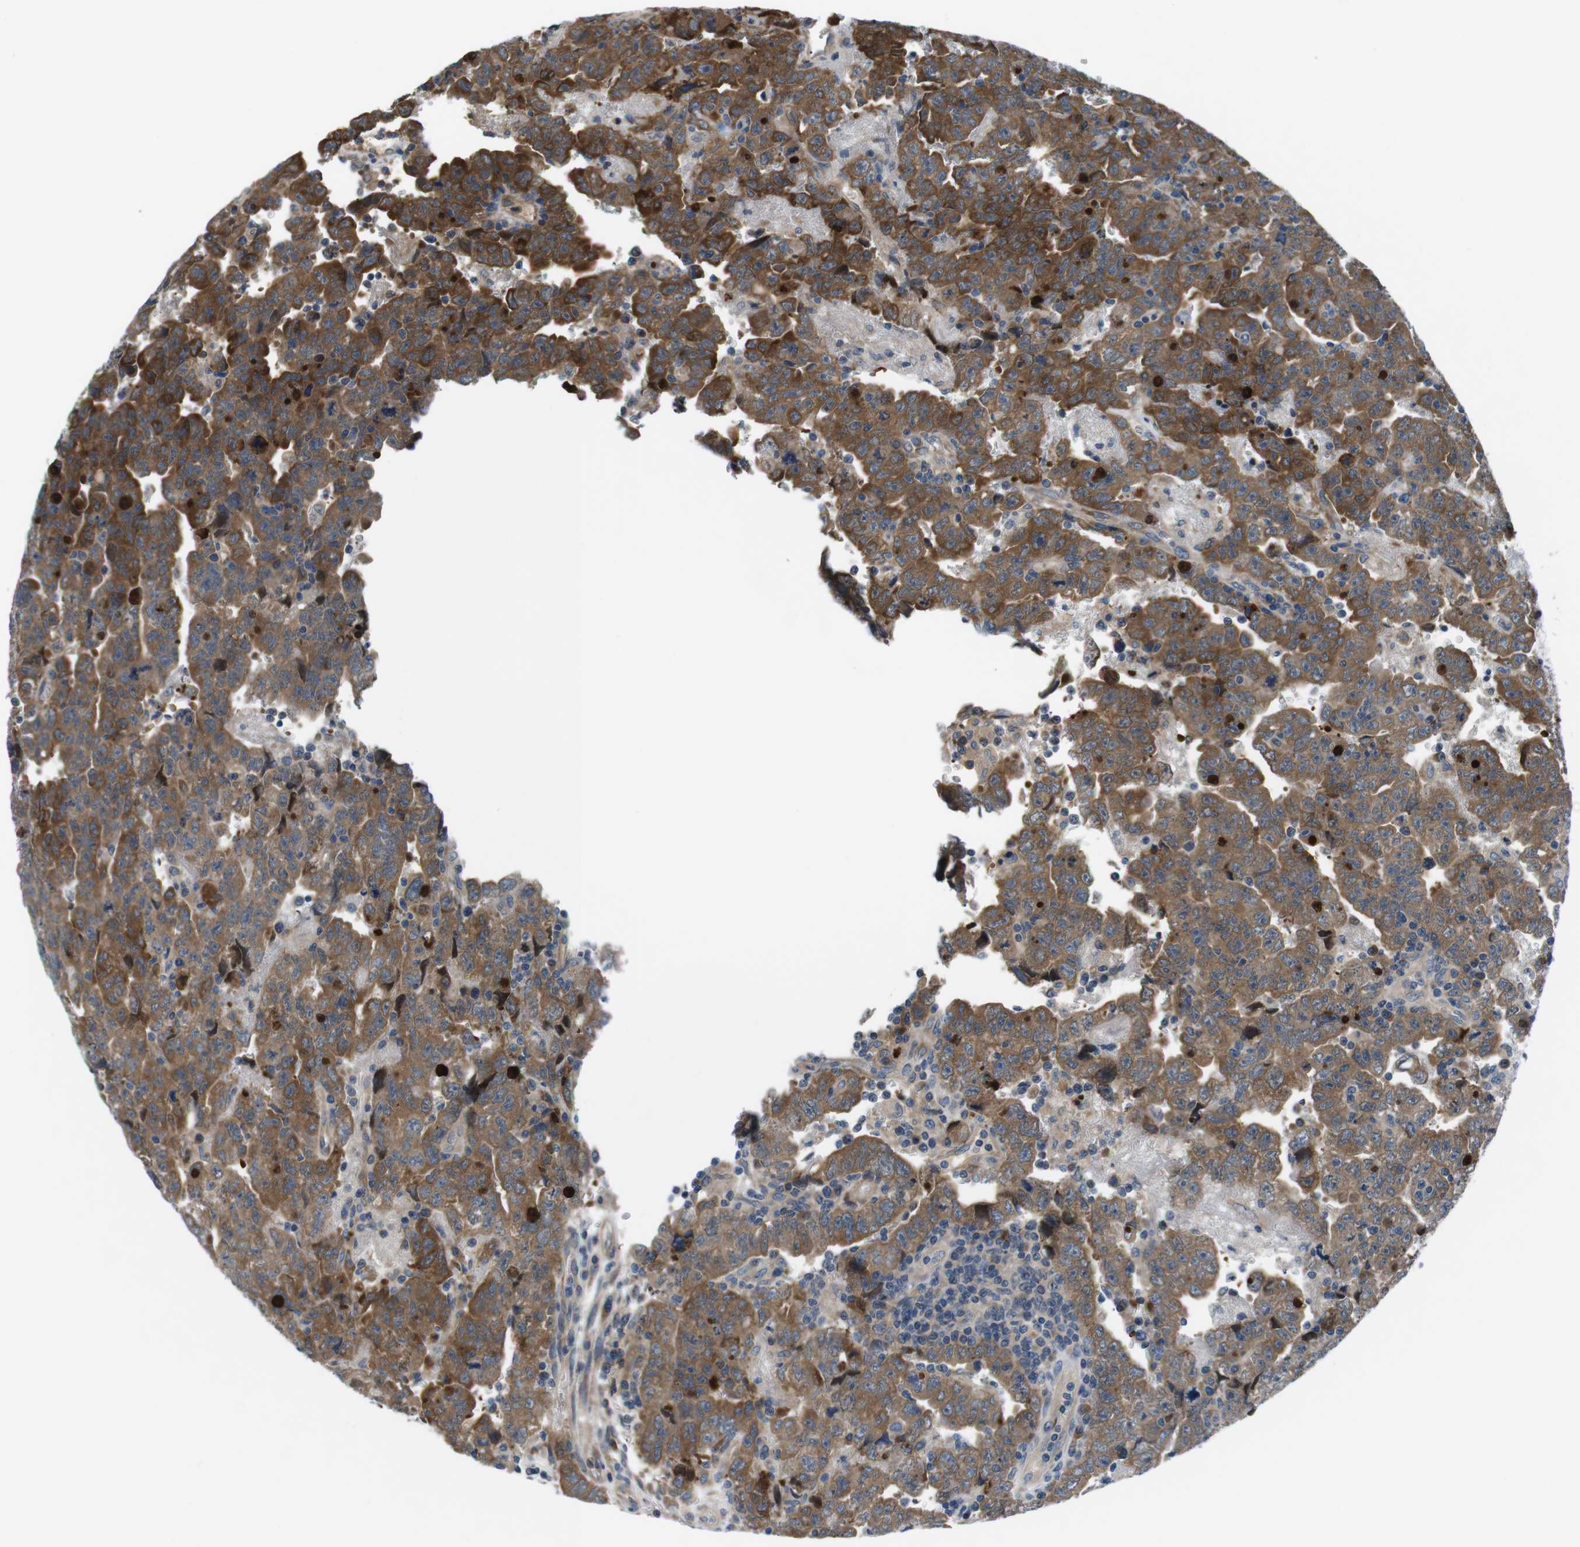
{"staining": {"intensity": "moderate", "quantity": ">75%", "location": "cytoplasmic/membranous"}, "tissue": "testis cancer", "cell_type": "Tumor cells", "image_type": "cancer", "snomed": [{"axis": "morphology", "description": "Carcinoma, Embryonal, NOS"}, {"axis": "topography", "description": "Testis"}], "caption": "Tumor cells exhibit moderate cytoplasmic/membranous expression in approximately >75% of cells in testis cancer (embryonal carcinoma).", "gene": "JAK1", "patient": {"sex": "male", "age": 28}}